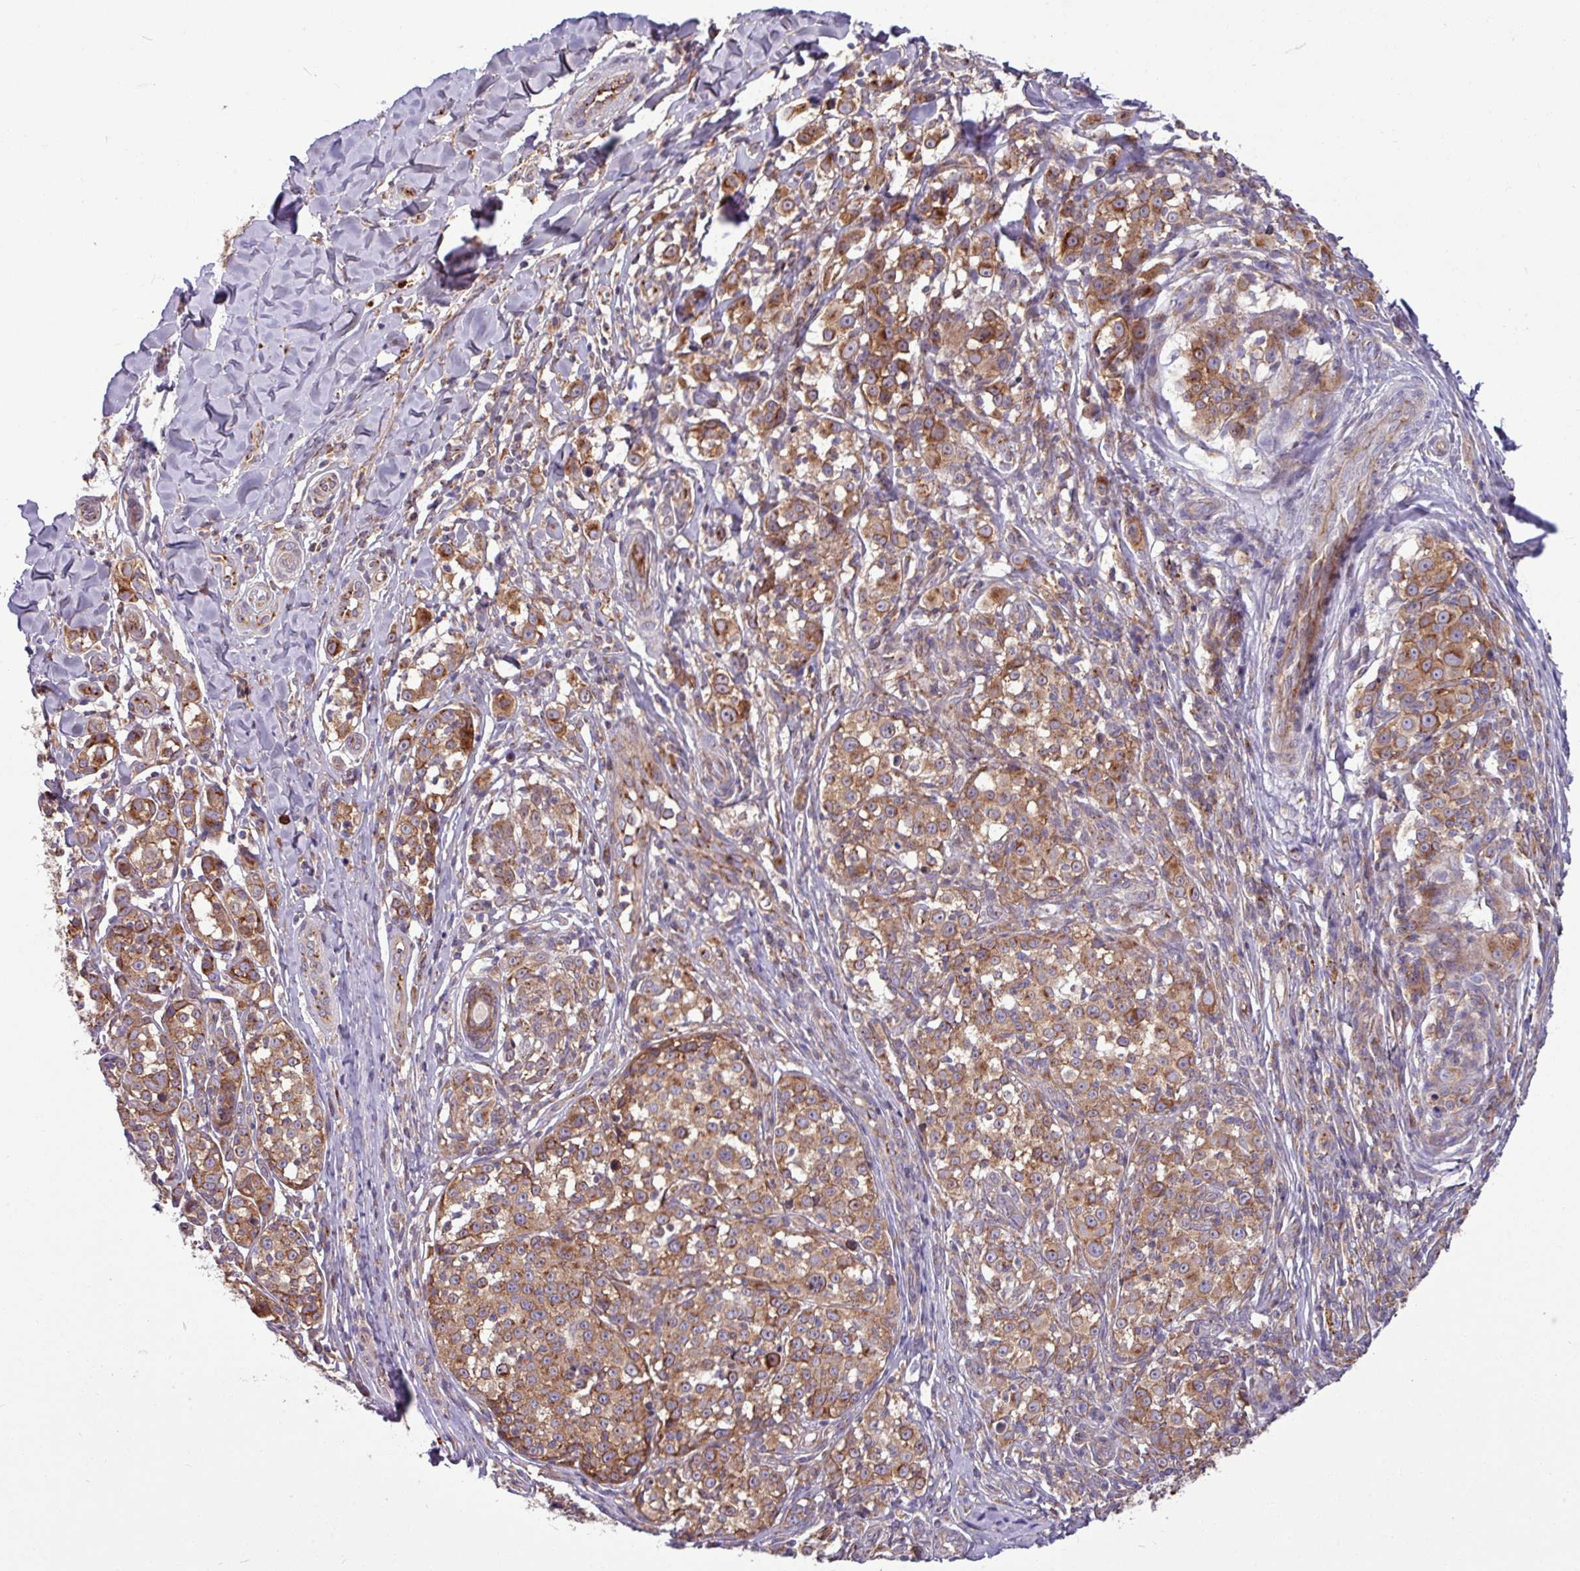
{"staining": {"intensity": "moderate", "quantity": ">75%", "location": "cytoplasmic/membranous"}, "tissue": "melanoma", "cell_type": "Tumor cells", "image_type": "cancer", "snomed": [{"axis": "morphology", "description": "Malignant melanoma, NOS"}, {"axis": "topography", "description": "Skin"}], "caption": "Protein expression analysis of malignant melanoma shows moderate cytoplasmic/membranous staining in about >75% of tumor cells.", "gene": "LSM12", "patient": {"sex": "female", "age": 35}}